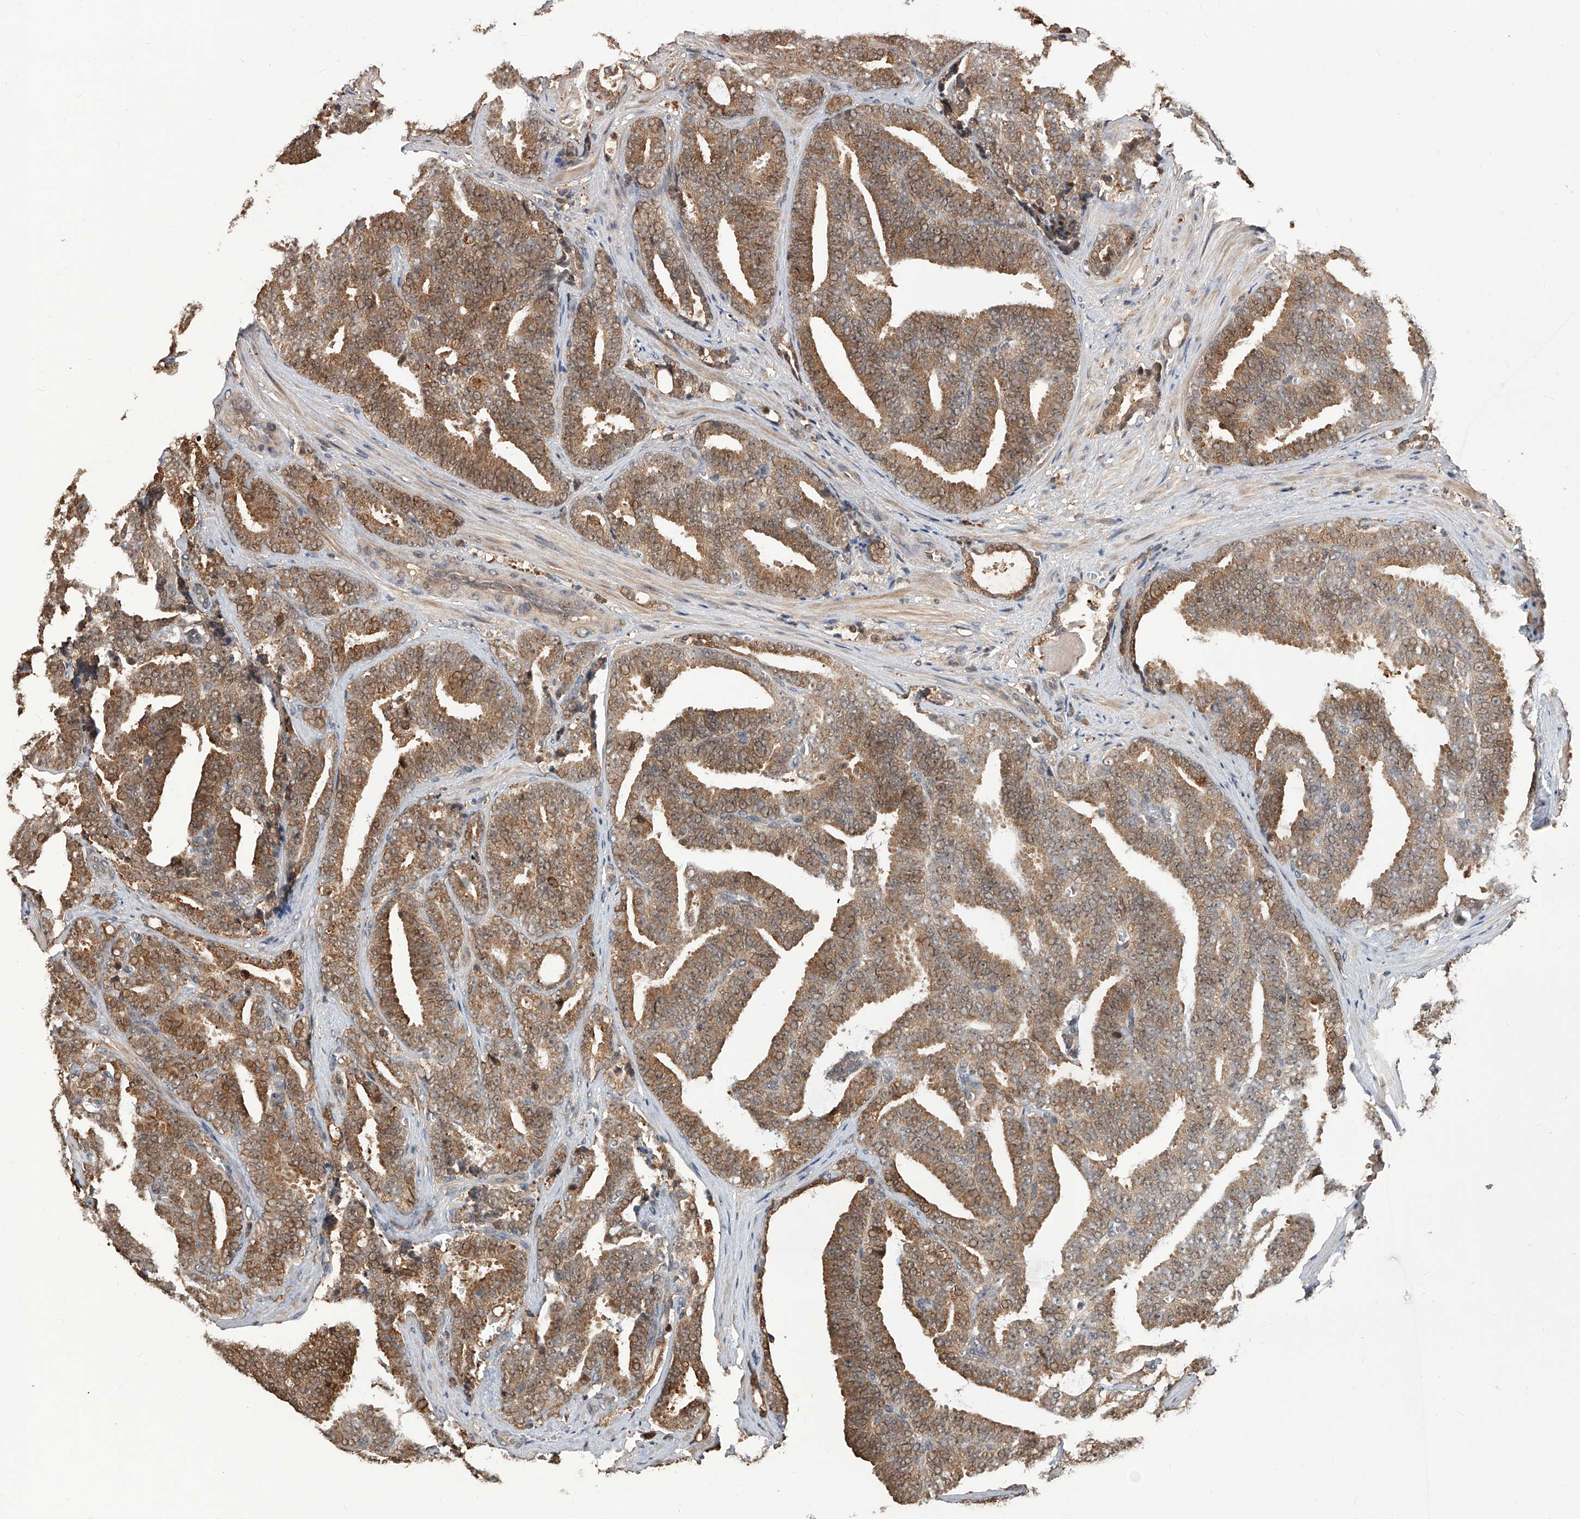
{"staining": {"intensity": "moderate", "quantity": ">75%", "location": "cytoplasmic/membranous,nuclear"}, "tissue": "prostate cancer", "cell_type": "Tumor cells", "image_type": "cancer", "snomed": [{"axis": "morphology", "description": "Adenocarcinoma, High grade"}, {"axis": "topography", "description": "Prostate and seminal vesicle, NOS"}], "caption": "Immunohistochemical staining of prostate cancer (adenocarcinoma (high-grade)) displays medium levels of moderate cytoplasmic/membranous and nuclear protein positivity in approximately >75% of tumor cells. (Stains: DAB in brown, nuclei in blue, Microscopy: brightfield microscopy at high magnification).", "gene": "GMDS", "patient": {"sex": "male", "age": 67}}